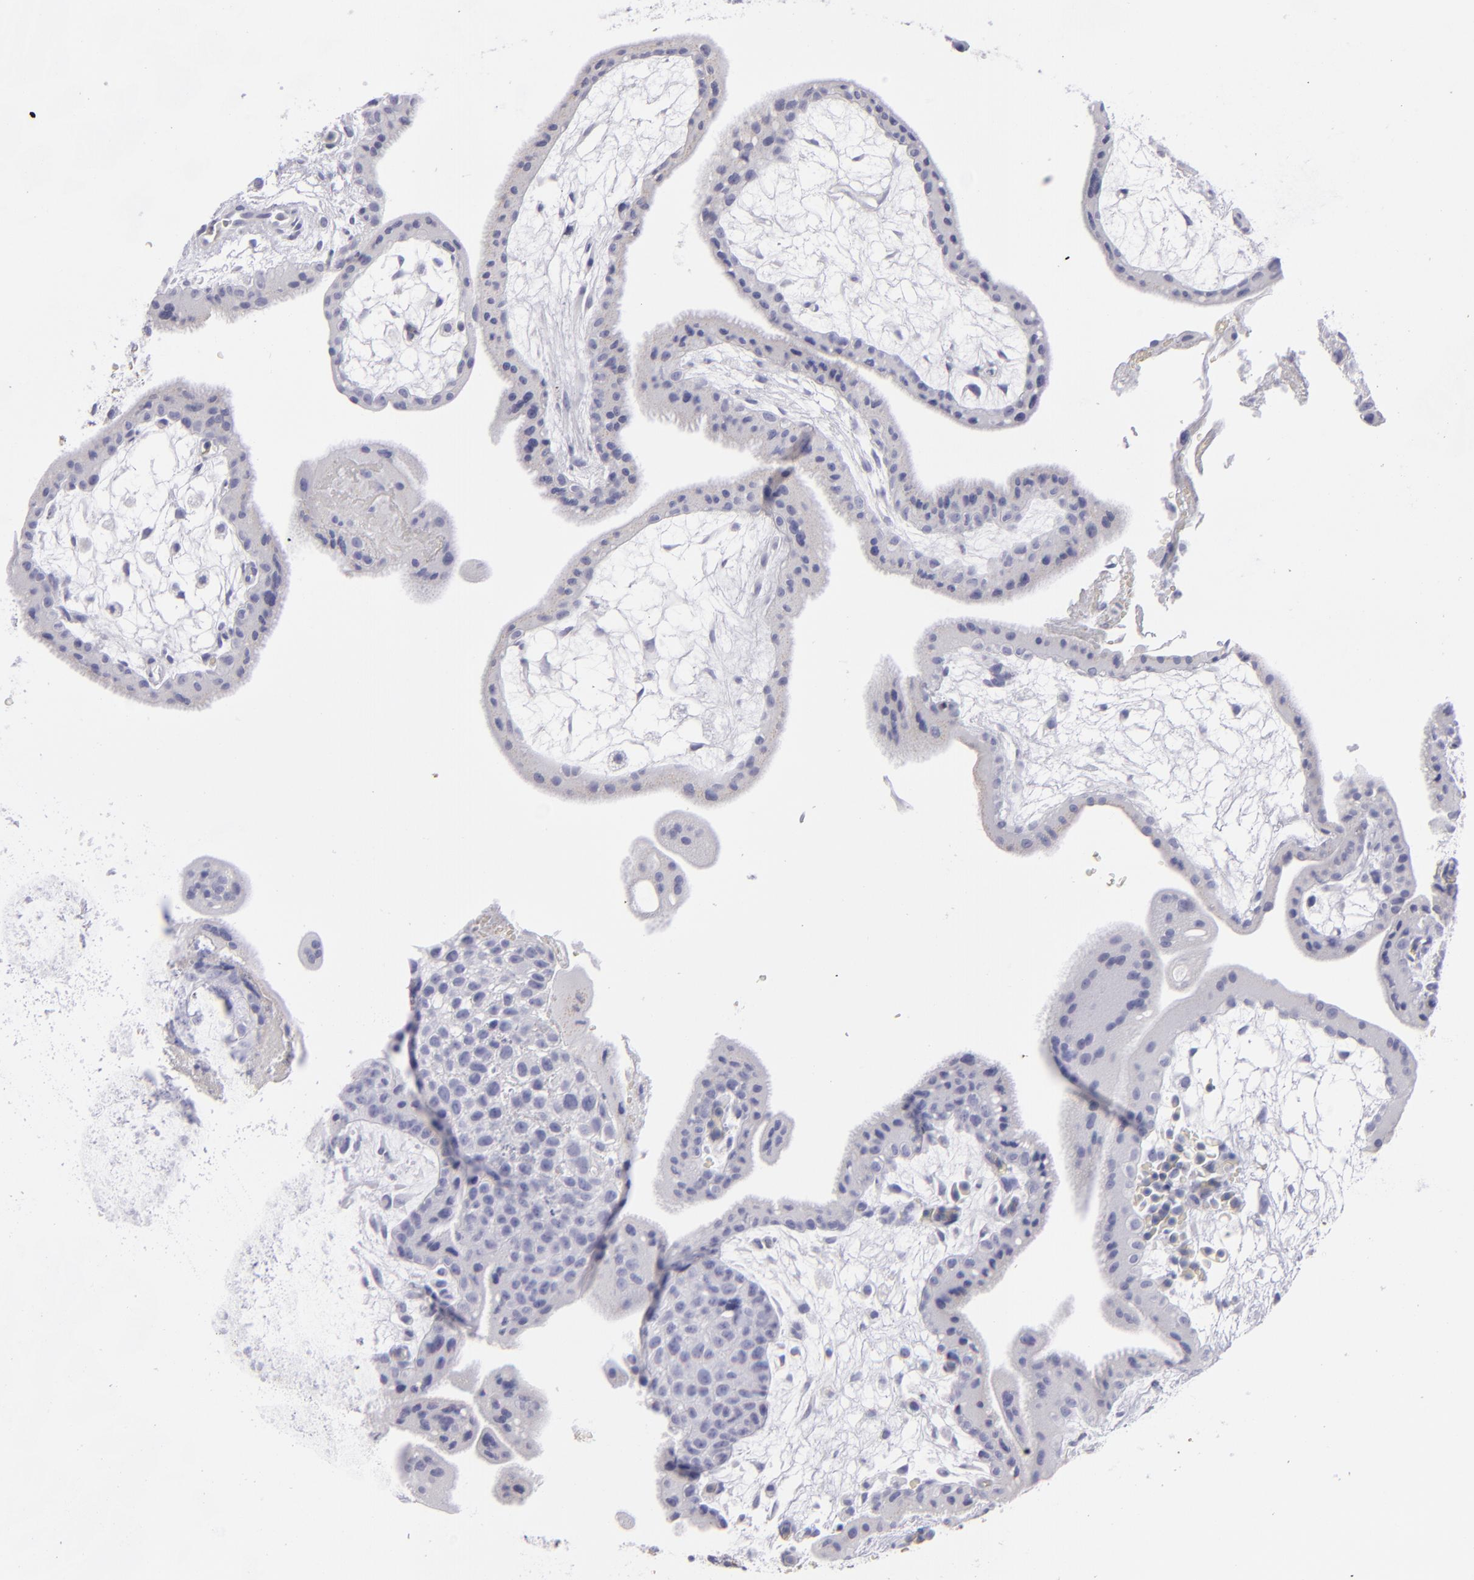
{"staining": {"intensity": "negative", "quantity": "none", "location": "none"}, "tissue": "placenta", "cell_type": "Decidual cells", "image_type": "normal", "snomed": [{"axis": "morphology", "description": "Normal tissue, NOS"}, {"axis": "topography", "description": "Placenta"}], "caption": "This is a photomicrograph of IHC staining of benign placenta, which shows no expression in decidual cells.", "gene": "CD2", "patient": {"sex": "female", "age": 35}}